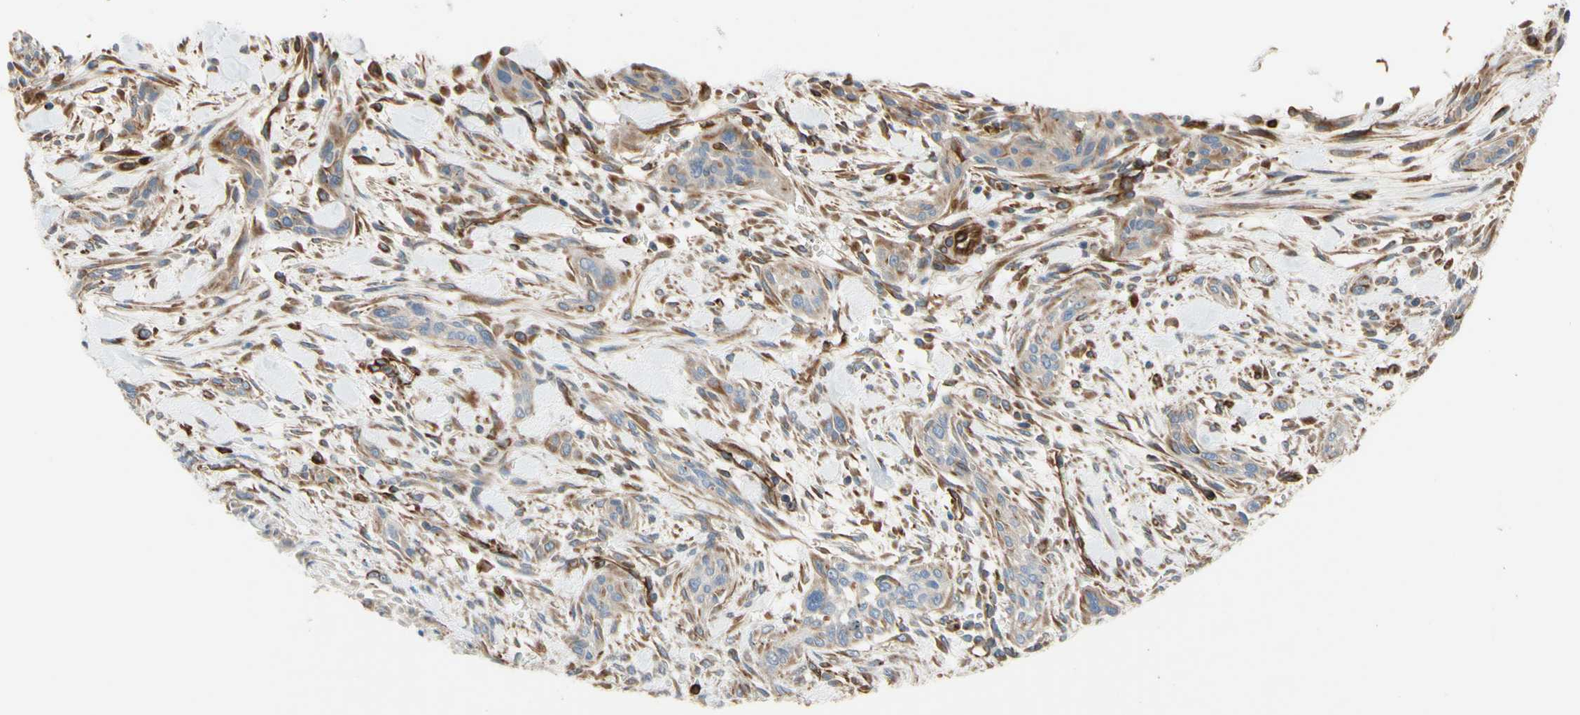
{"staining": {"intensity": "weak", "quantity": "25%-75%", "location": "cytoplasmic/membranous"}, "tissue": "urothelial cancer", "cell_type": "Tumor cells", "image_type": "cancer", "snomed": [{"axis": "morphology", "description": "Urothelial carcinoma, High grade"}, {"axis": "topography", "description": "Urinary bladder"}], "caption": "Immunohistochemistry photomicrograph of urothelial cancer stained for a protein (brown), which exhibits low levels of weak cytoplasmic/membranous expression in approximately 25%-75% of tumor cells.", "gene": "TRAF2", "patient": {"sex": "male", "age": 35}}